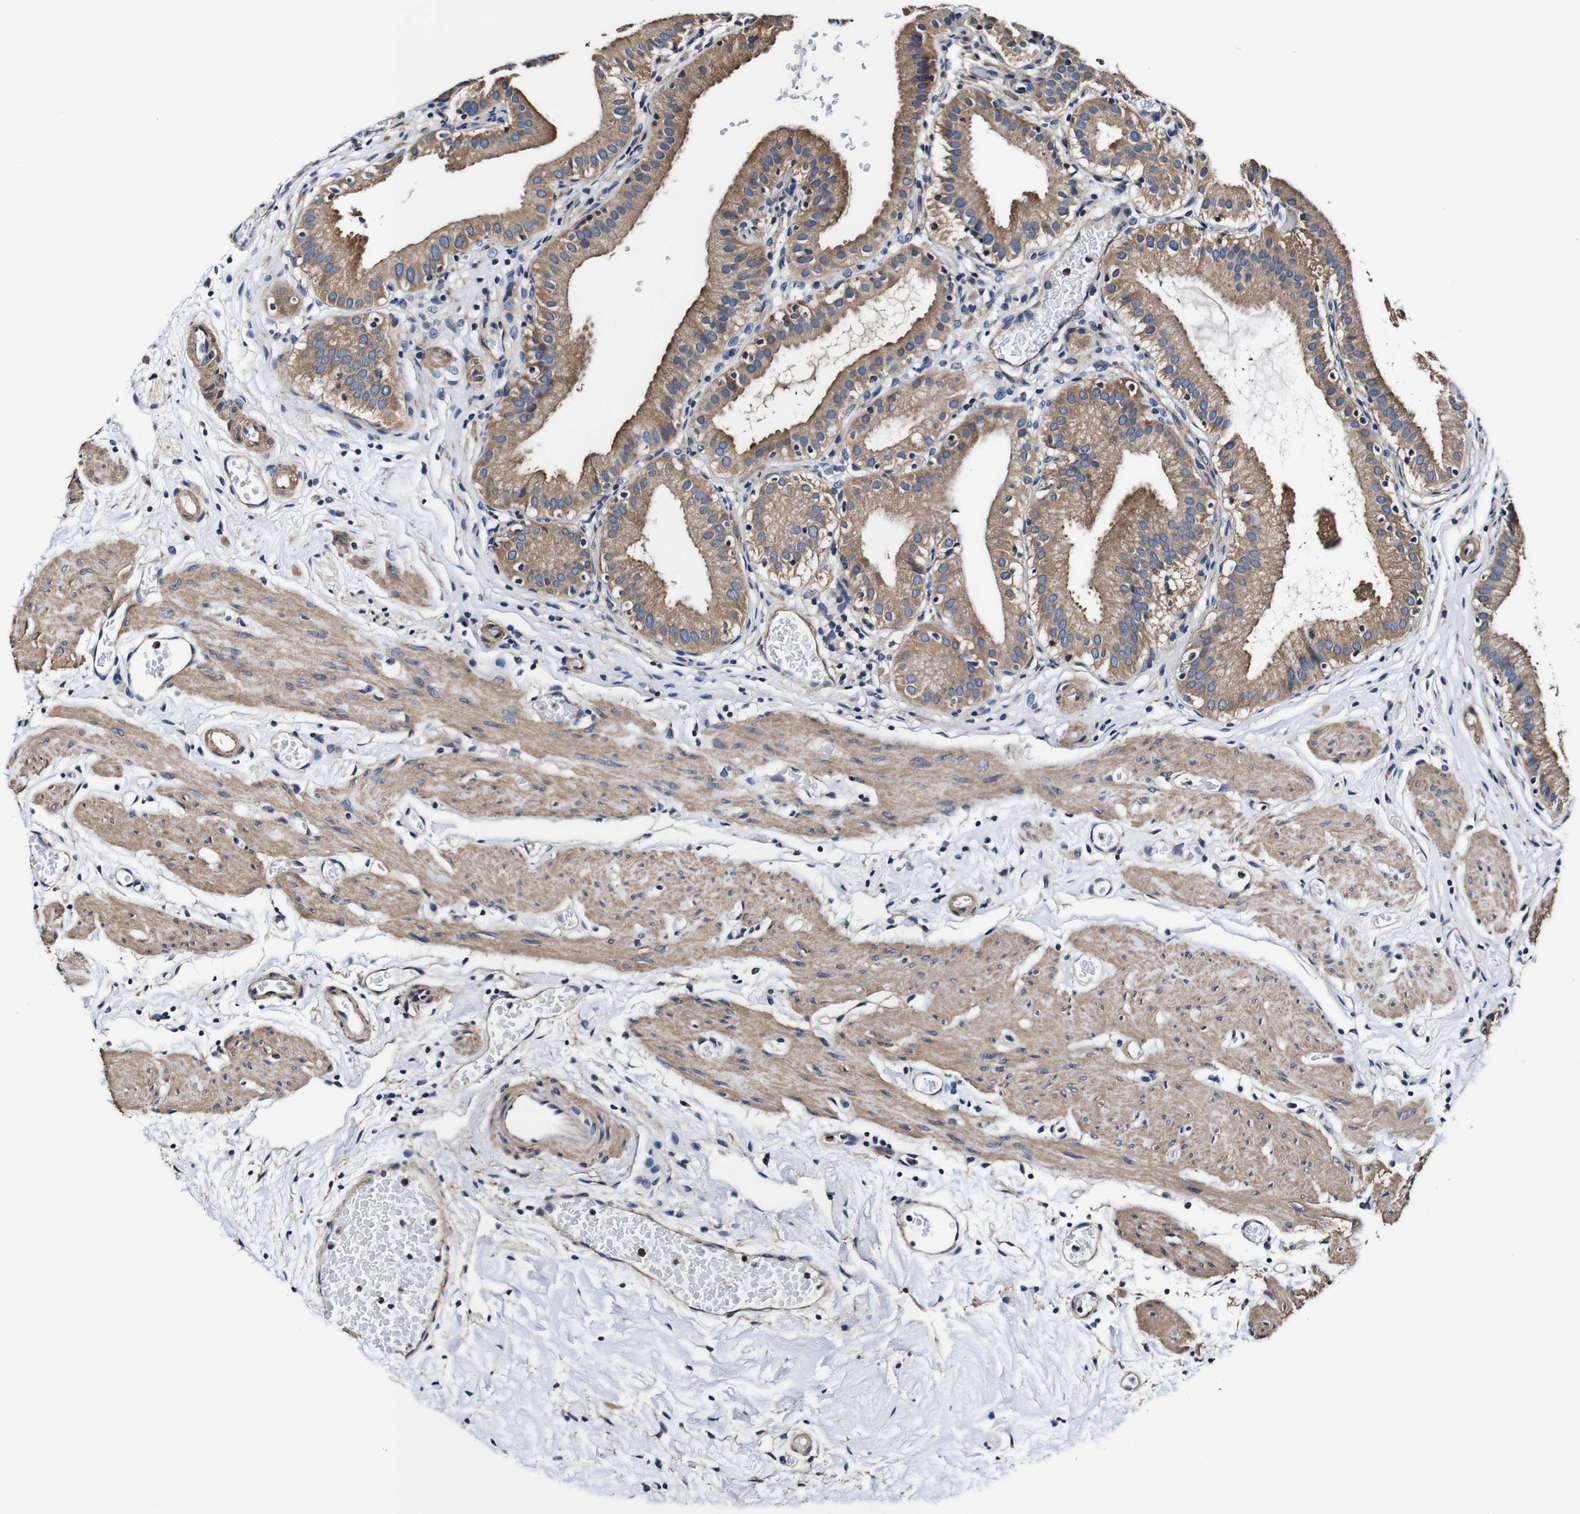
{"staining": {"intensity": "moderate", "quantity": ">75%", "location": "cytoplasmic/membranous"}, "tissue": "gallbladder", "cell_type": "Glandular cells", "image_type": "normal", "snomed": [{"axis": "morphology", "description": "Normal tissue, NOS"}, {"axis": "topography", "description": "Gallbladder"}], "caption": "Immunohistochemistry (IHC) (DAB) staining of unremarkable gallbladder displays moderate cytoplasmic/membranous protein staining in approximately >75% of glandular cells. (IHC, brightfield microscopy, high magnification).", "gene": "PDCD6IP", "patient": {"sex": "male", "age": 54}}